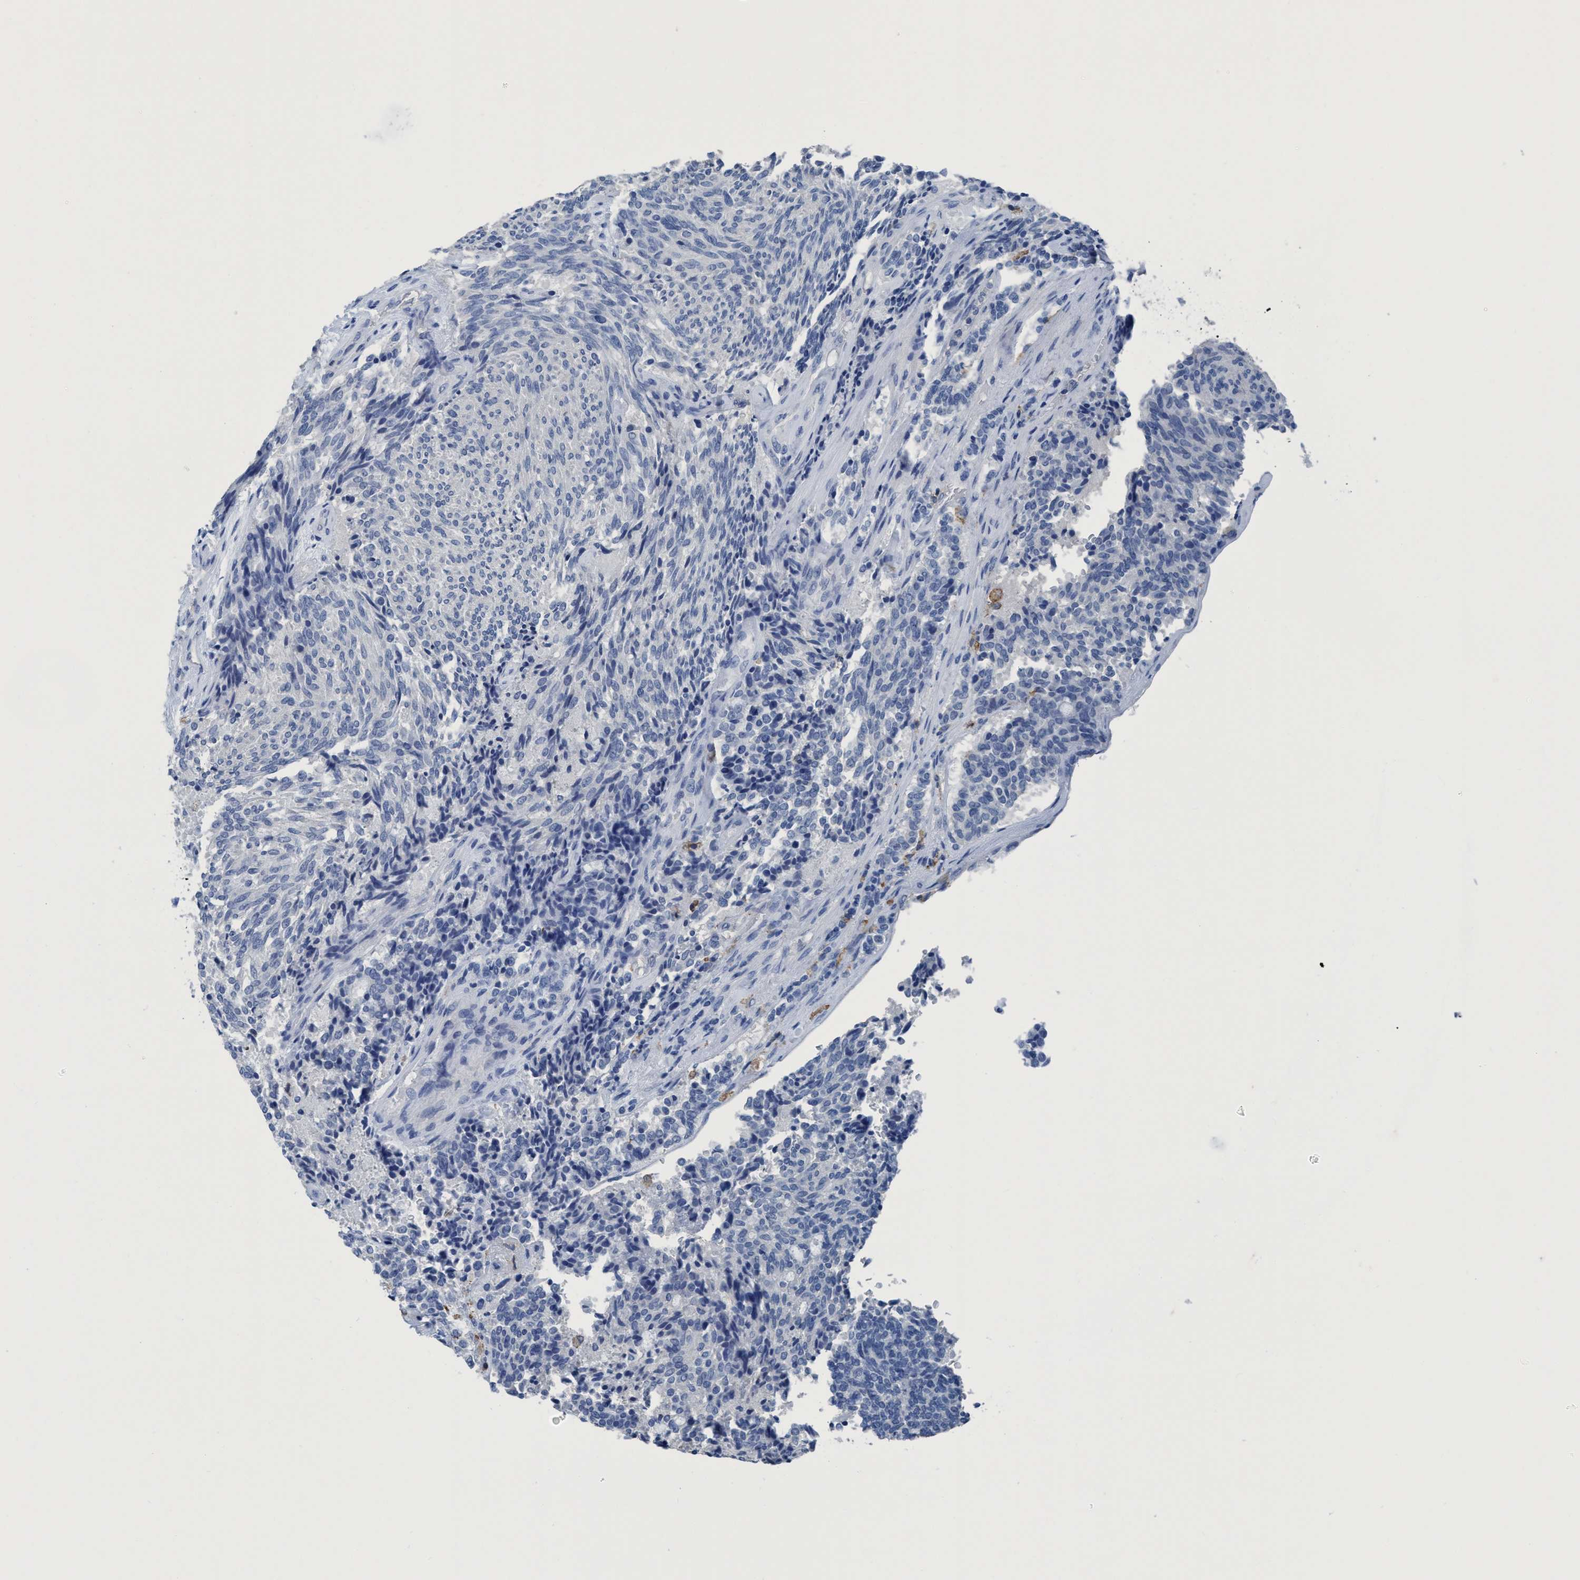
{"staining": {"intensity": "negative", "quantity": "none", "location": "none"}, "tissue": "carcinoid", "cell_type": "Tumor cells", "image_type": "cancer", "snomed": [{"axis": "morphology", "description": "Carcinoid, malignant, NOS"}, {"axis": "topography", "description": "Pancreas"}], "caption": "The micrograph shows no significant positivity in tumor cells of carcinoid.", "gene": "DNAI1", "patient": {"sex": "female", "age": 54}}